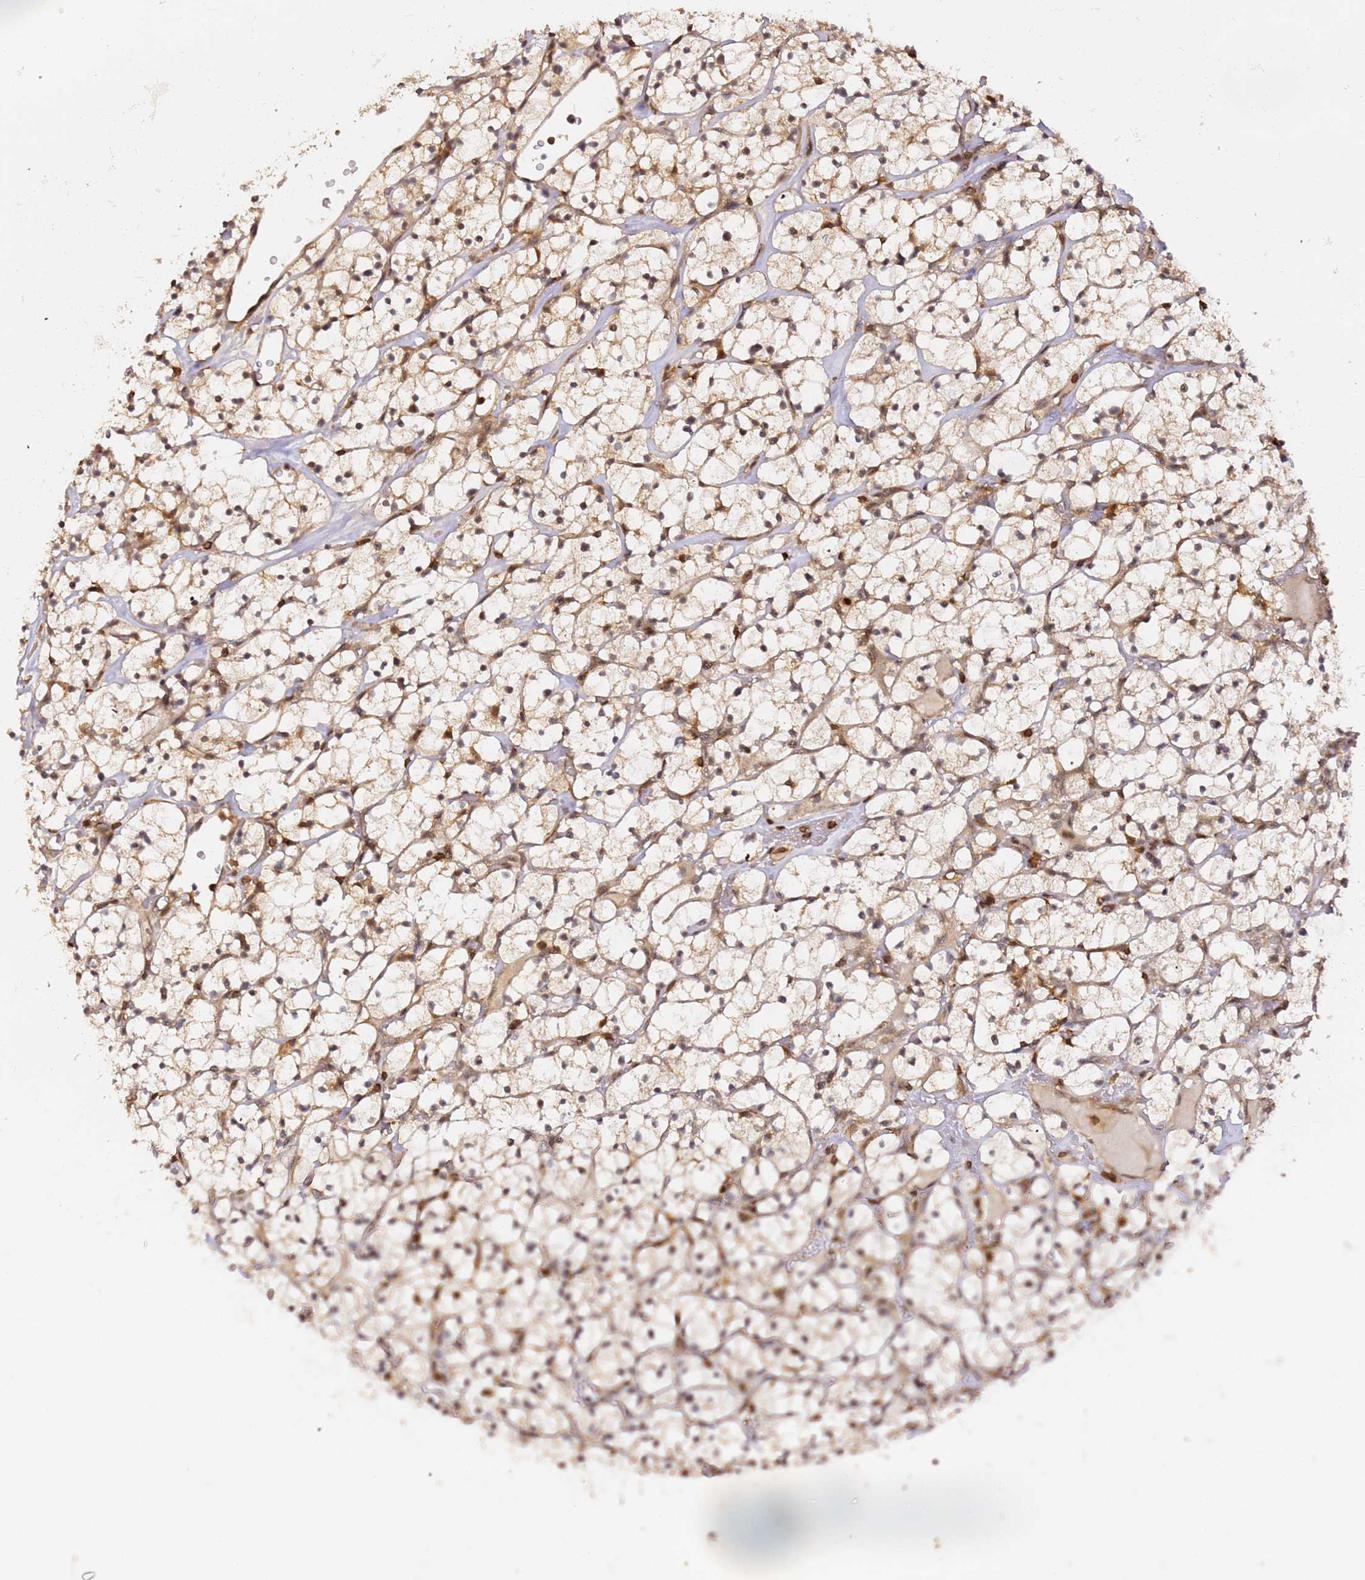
{"staining": {"intensity": "moderate", "quantity": "25%-75%", "location": "cytoplasmic/membranous"}, "tissue": "renal cancer", "cell_type": "Tumor cells", "image_type": "cancer", "snomed": [{"axis": "morphology", "description": "Adenocarcinoma, NOS"}, {"axis": "topography", "description": "Kidney"}], "caption": "Protein analysis of renal cancer (adenocarcinoma) tissue exhibits moderate cytoplasmic/membranous positivity in about 25%-75% of tumor cells. (DAB IHC with brightfield microscopy, high magnification).", "gene": "OR5V1", "patient": {"sex": "female", "age": 64}}